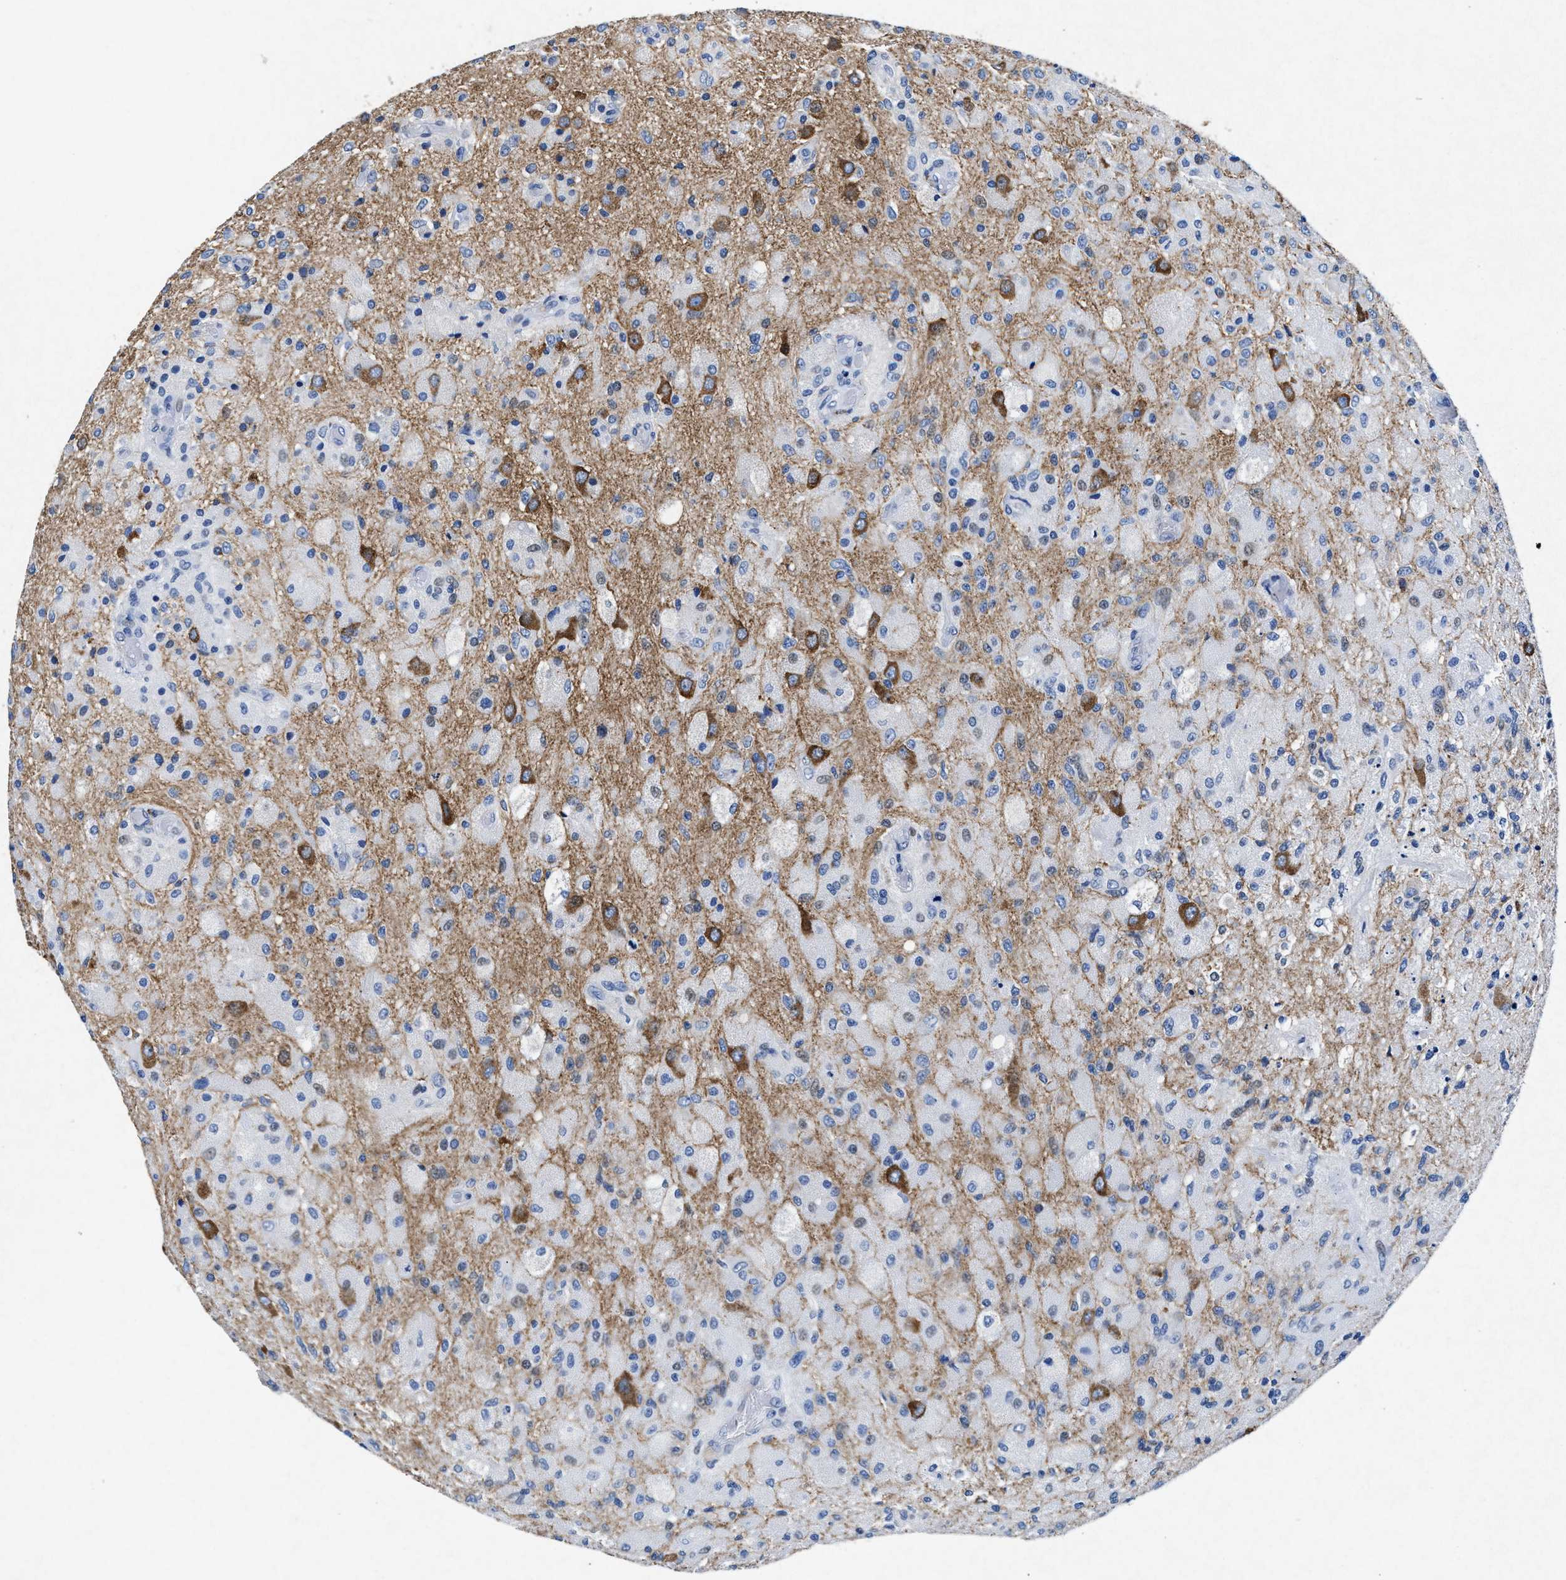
{"staining": {"intensity": "negative", "quantity": "none", "location": "none"}, "tissue": "glioma", "cell_type": "Tumor cells", "image_type": "cancer", "snomed": [{"axis": "morphology", "description": "Normal tissue, NOS"}, {"axis": "morphology", "description": "Glioma, malignant, High grade"}, {"axis": "topography", "description": "Cerebral cortex"}], "caption": "A high-resolution image shows IHC staining of glioma, which demonstrates no significant staining in tumor cells.", "gene": "MAP6", "patient": {"sex": "male", "age": 77}}